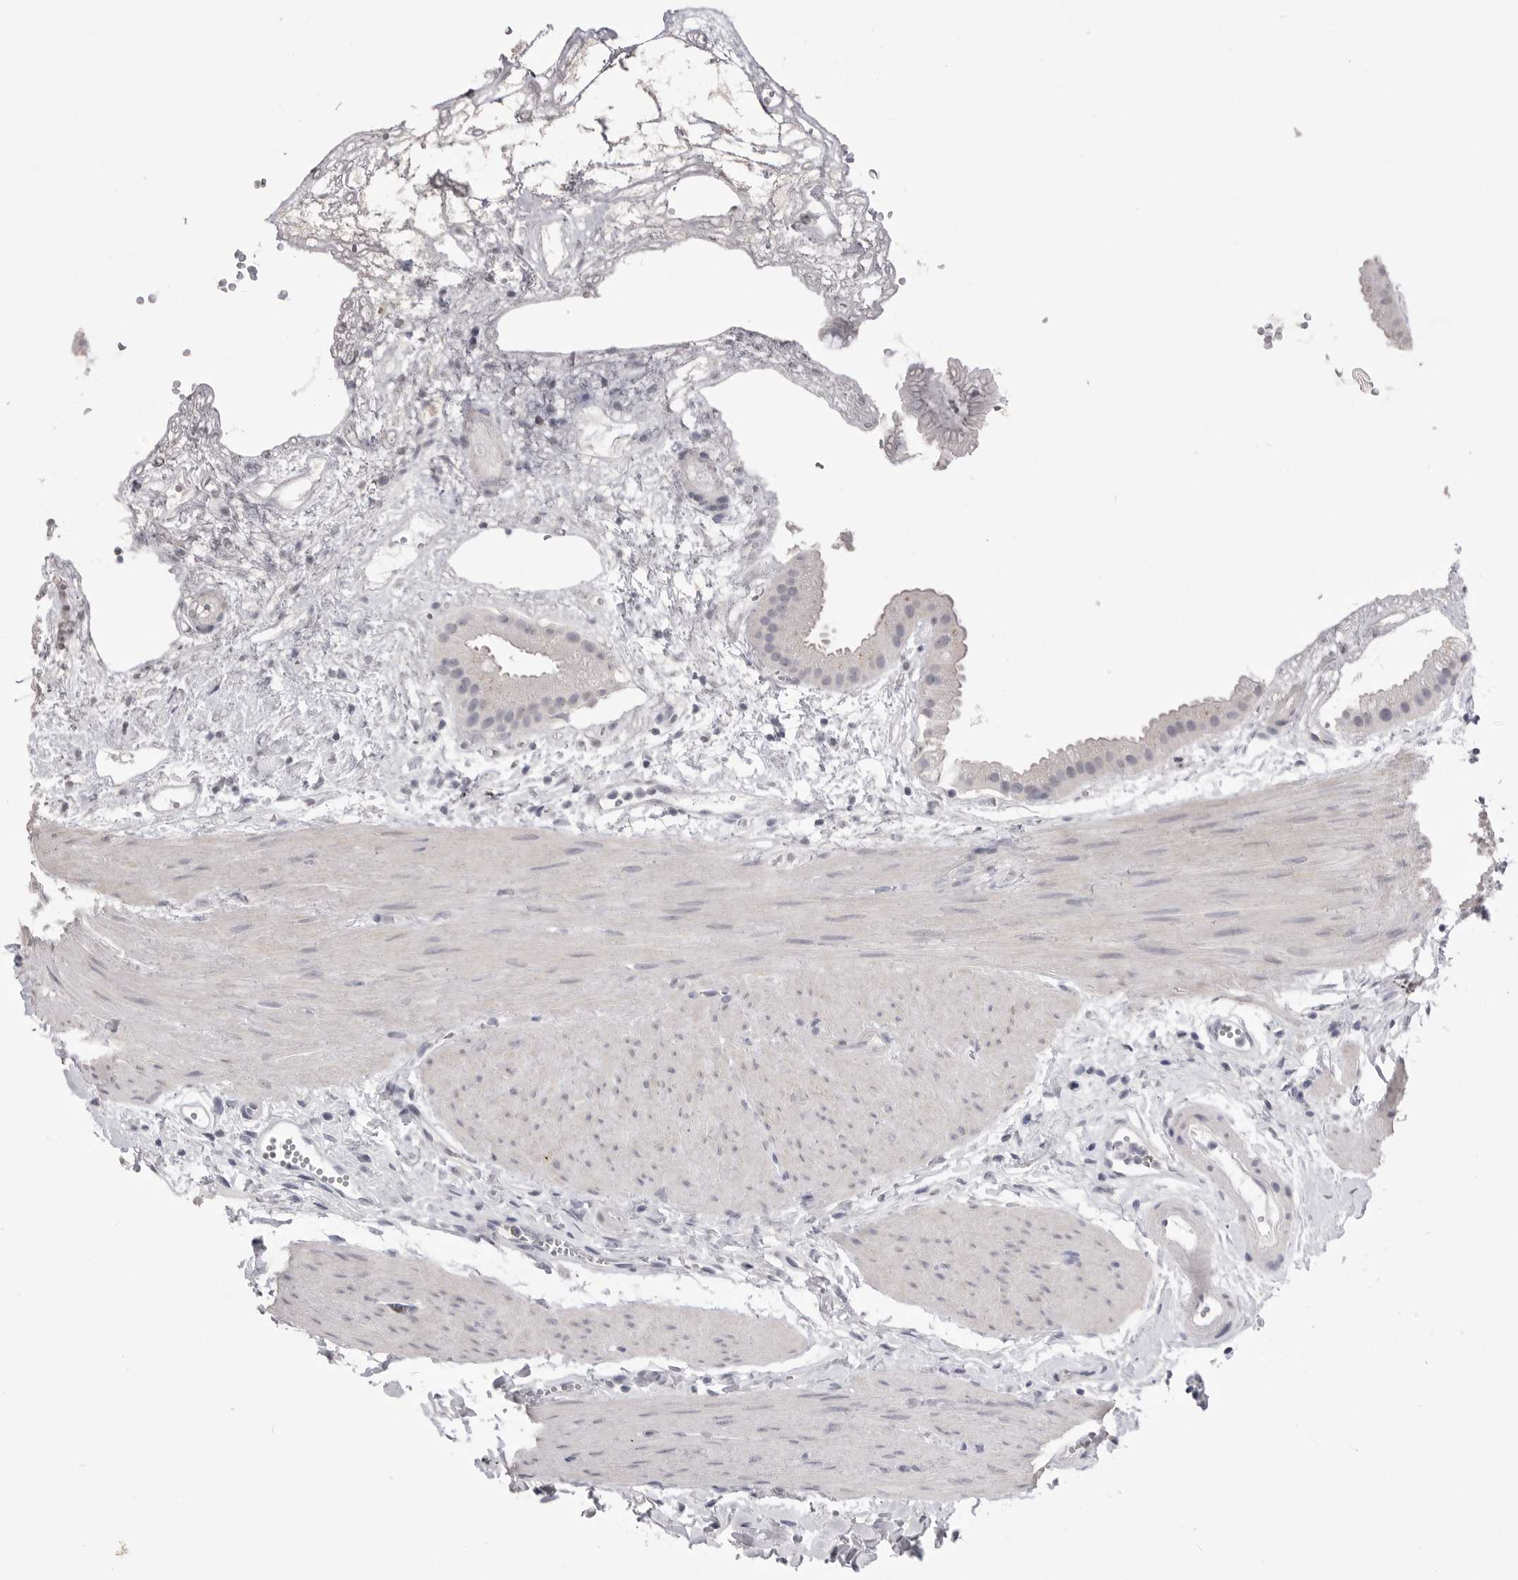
{"staining": {"intensity": "negative", "quantity": "none", "location": "none"}, "tissue": "gallbladder", "cell_type": "Glandular cells", "image_type": "normal", "snomed": [{"axis": "morphology", "description": "Normal tissue, NOS"}, {"axis": "topography", "description": "Gallbladder"}], "caption": "Protein analysis of unremarkable gallbladder demonstrates no significant expression in glandular cells.", "gene": "ICAM5", "patient": {"sex": "female", "age": 64}}